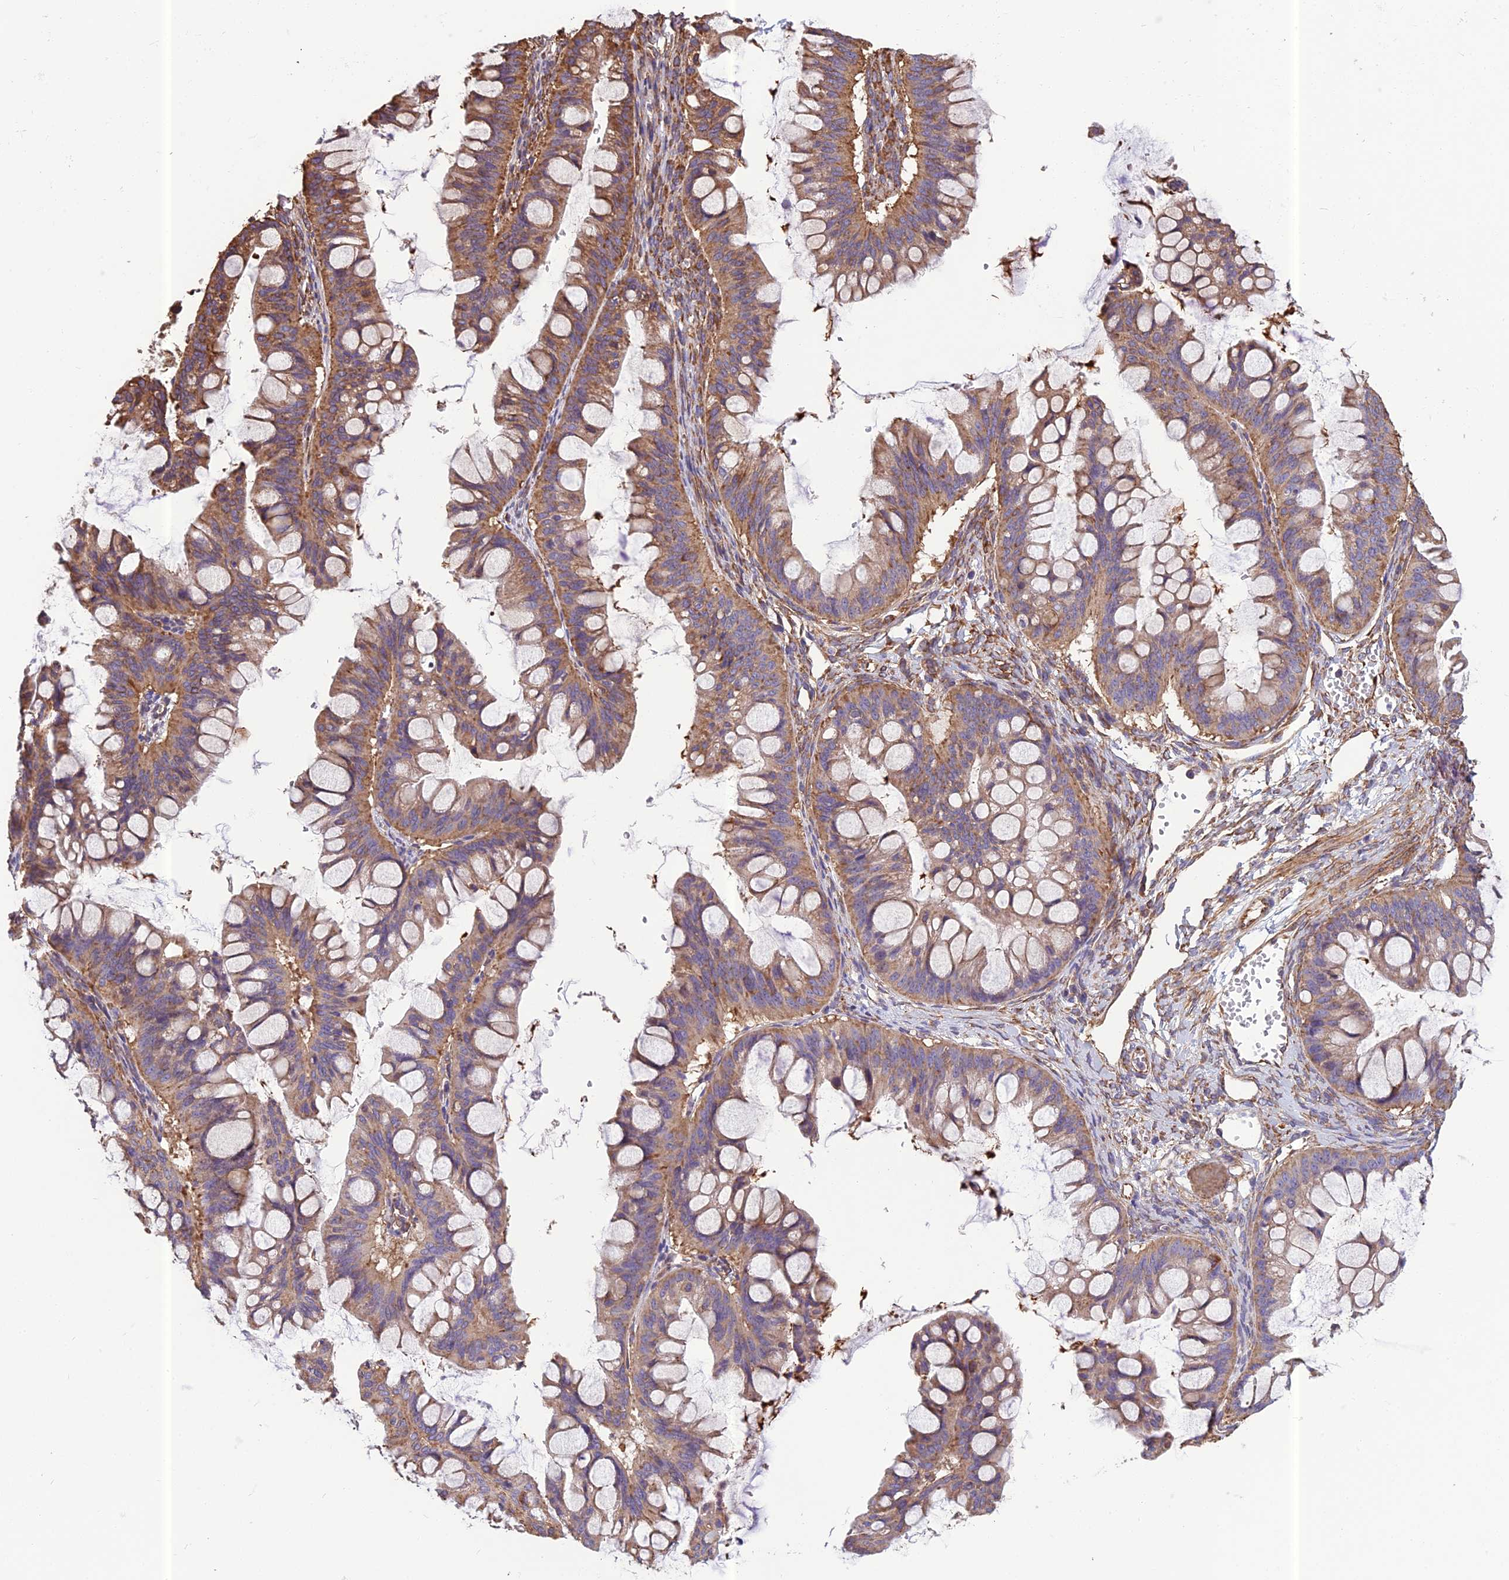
{"staining": {"intensity": "moderate", "quantity": ">75%", "location": "cytoplasmic/membranous"}, "tissue": "ovarian cancer", "cell_type": "Tumor cells", "image_type": "cancer", "snomed": [{"axis": "morphology", "description": "Cystadenocarcinoma, mucinous, NOS"}, {"axis": "topography", "description": "Ovary"}], "caption": "DAB (3,3'-diaminobenzidine) immunohistochemical staining of human mucinous cystadenocarcinoma (ovarian) displays moderate cytoplasmic/membranous protein positivity in about >75% of tumor cells.", "gene": "SPDL1", "patient": {"sex": "female", "age": 73}}